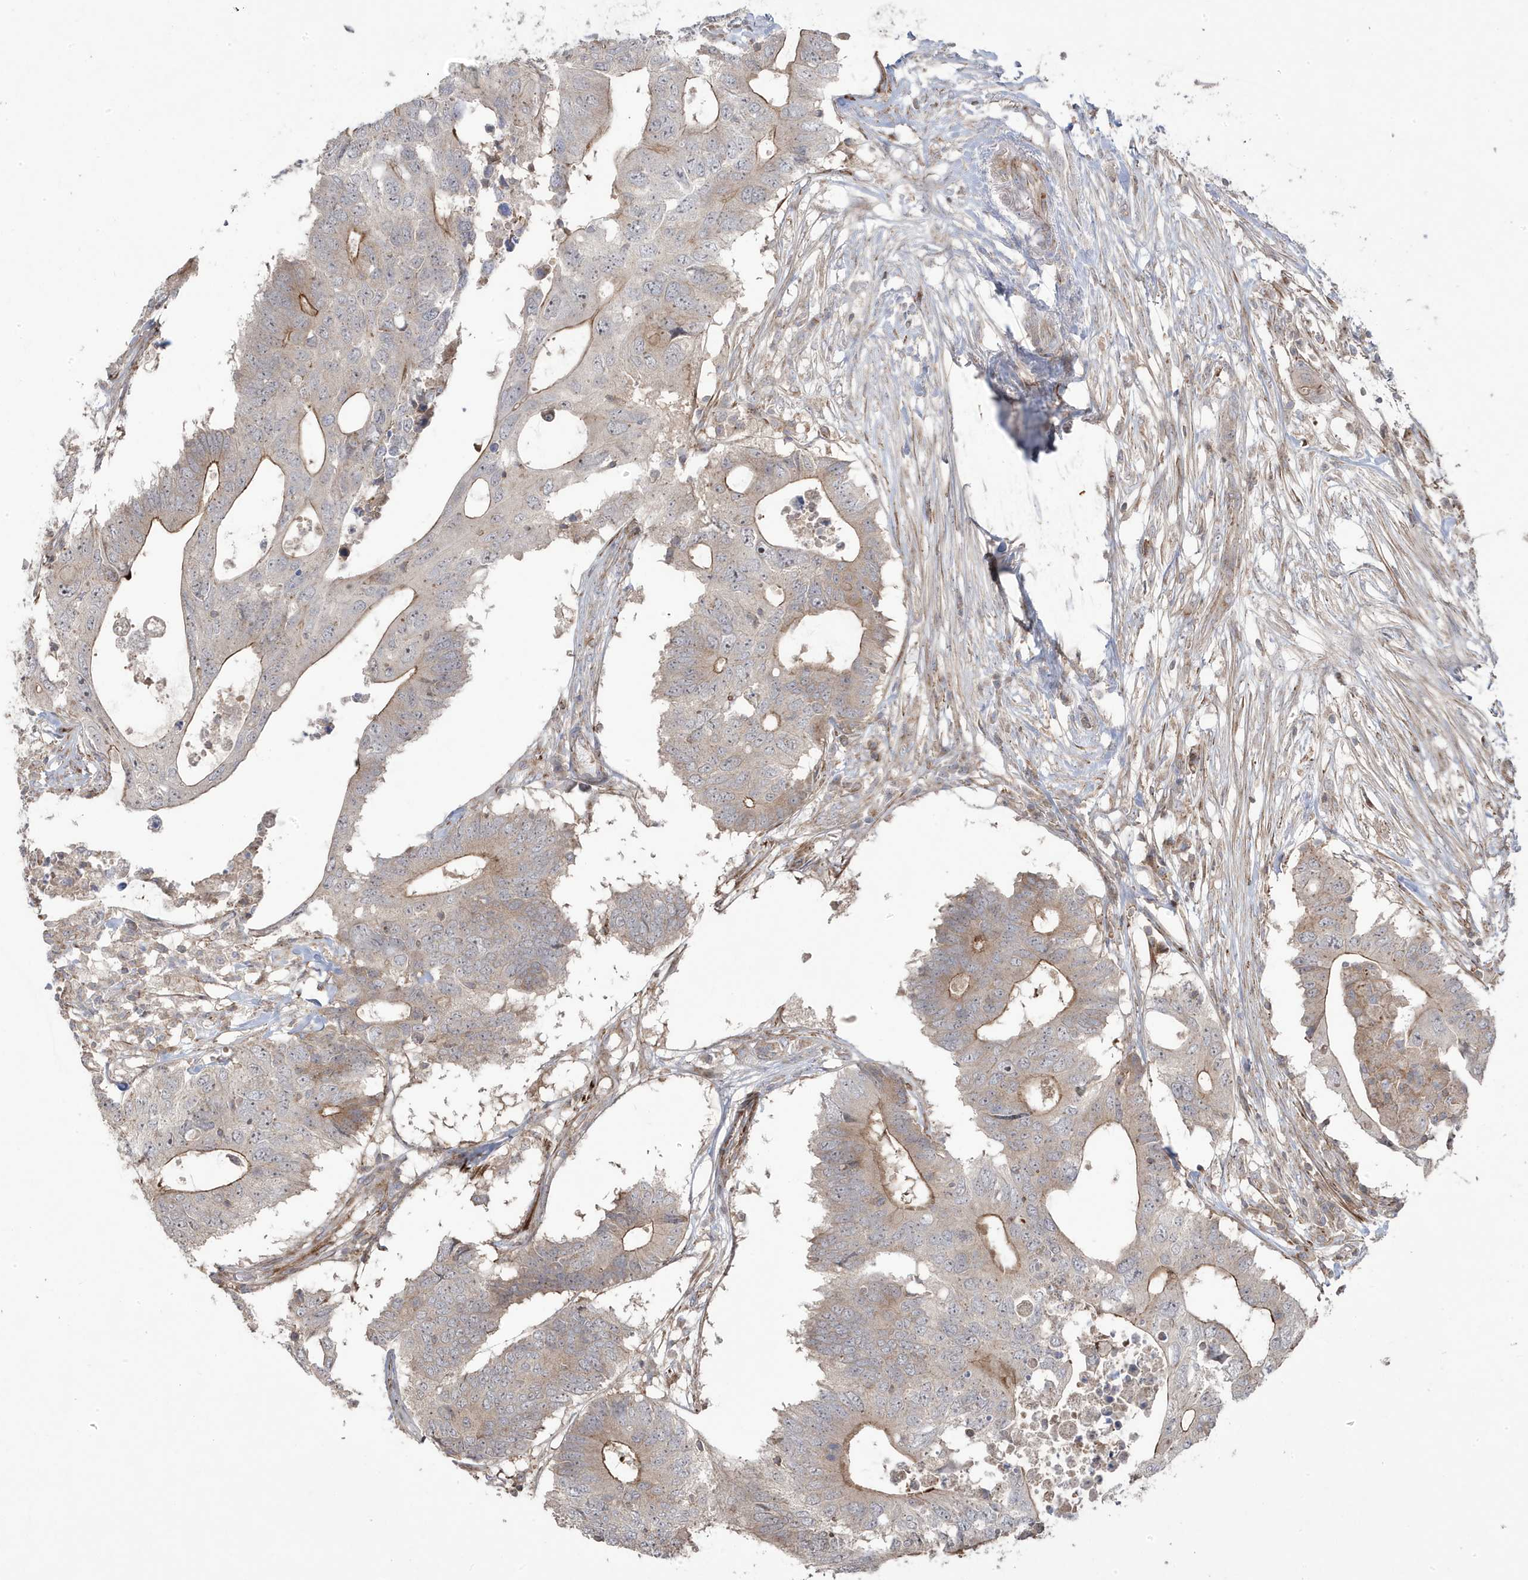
{"staining": {"intensity": "weak", "quantity": "<25%", "location": "cytoplasmic/membranous"}, "tissue": "colorectal cancer", "cell_type": "Tumor cells", "image_type": "cancer", "snomed": [{"axis": "morphology", "description": "Adenocarcinoma, NOS"}, {"axis": "topography", "description": "Colon"}], "caption": "Tumor cells are negative for brown protein staining in adenocarcinoma (colorectal).", "gene": "CETN3", "patient": {"sex": "male", "age": 71}}